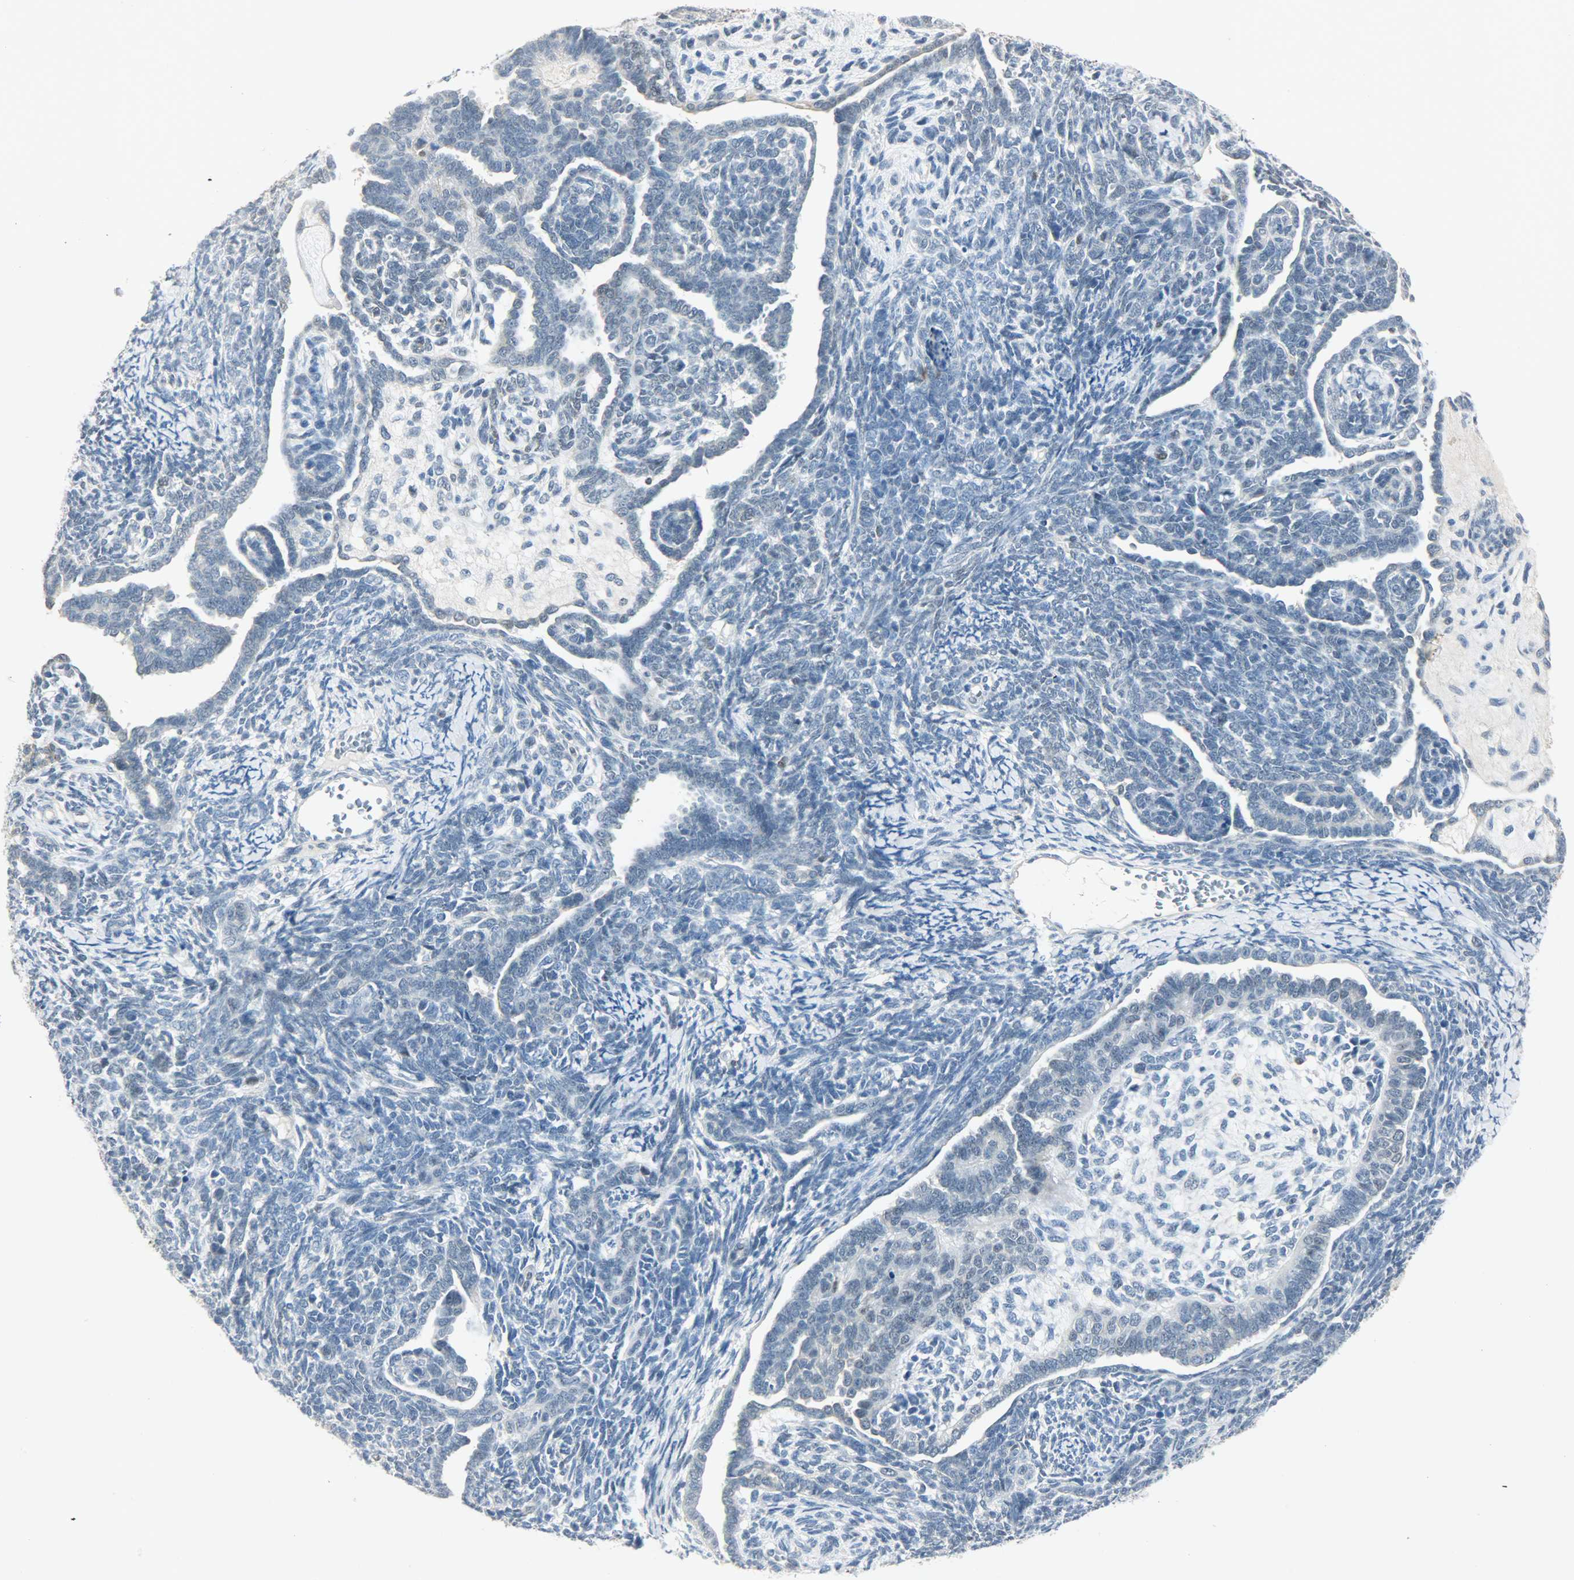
{"staining": {"intensity": "negative", "quantity": "none", "location": "none"}, "tissue": "endometrial cancer", "cell_type": "Tumor cells", "image_type": "cancer", "snomed": [{"axis": "morphology", "description": "Neoplasm, malignant, NOS"}, {"axis": "topography", "description": "Endometrium"}], "caption": "Tumor cells are negative for protein expression in human endometrial cancer.", "gene": "PPARG", "patient": {"sex": "female", "age": 74}}